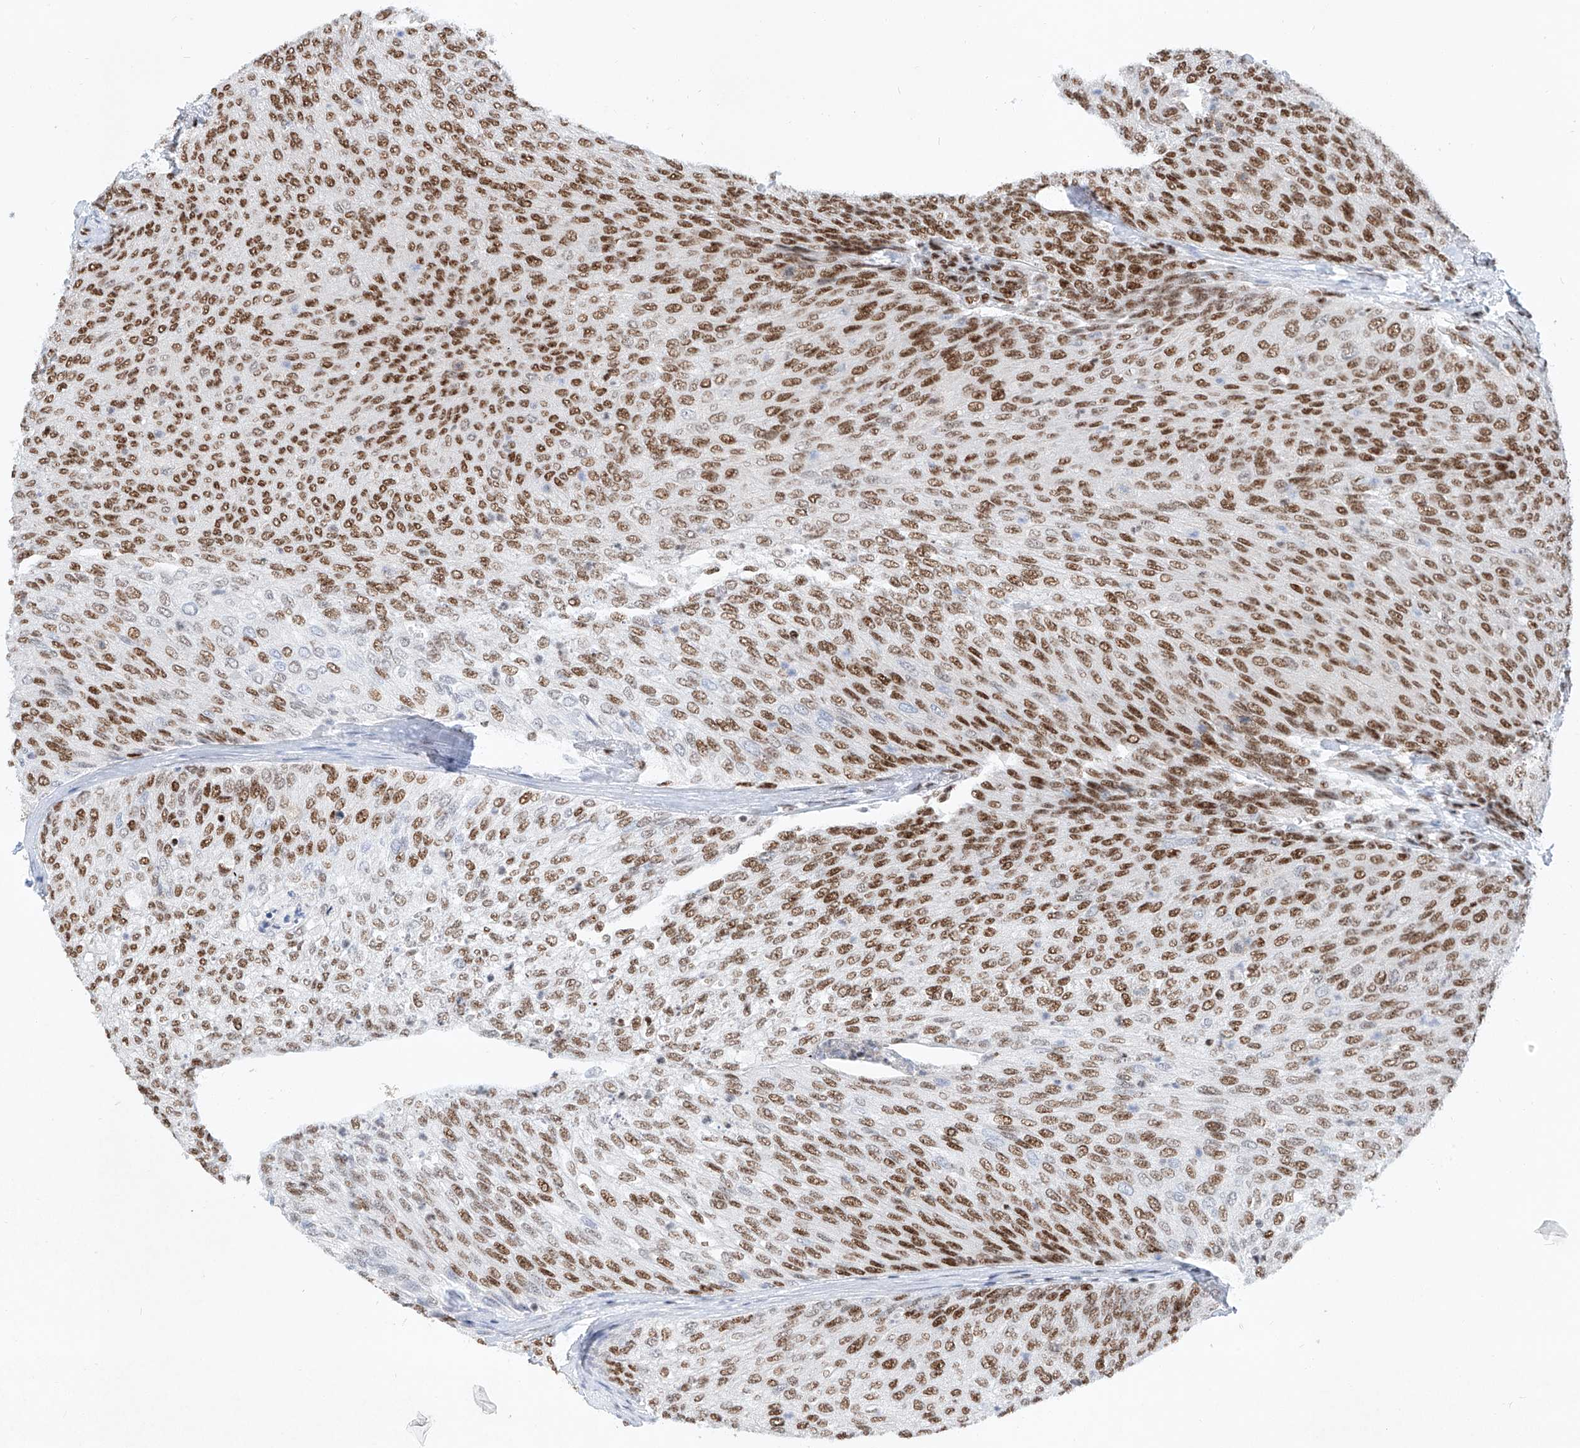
{"staining": {"intensity": "moderate", "quantity": ">75%", "location": "nuclear"}, "tissue": "urothelial cancer", "cell_type": "Tumor cells", "image_type": "cancer", "snomed": [{"axis": "morphology", "description": "Urothelial carcinoma, Low grade"}, {"axis": "topography", "description": "Urinary bladder"}], "caption": "Approximately >75% of tumor cells in urothelial cancer demonstrate moderate nuclear protein positivity as visualized by brown immunohistochemical staining.", "gene": "TAF4", "patient": {"sex": "female", "age": 79}}